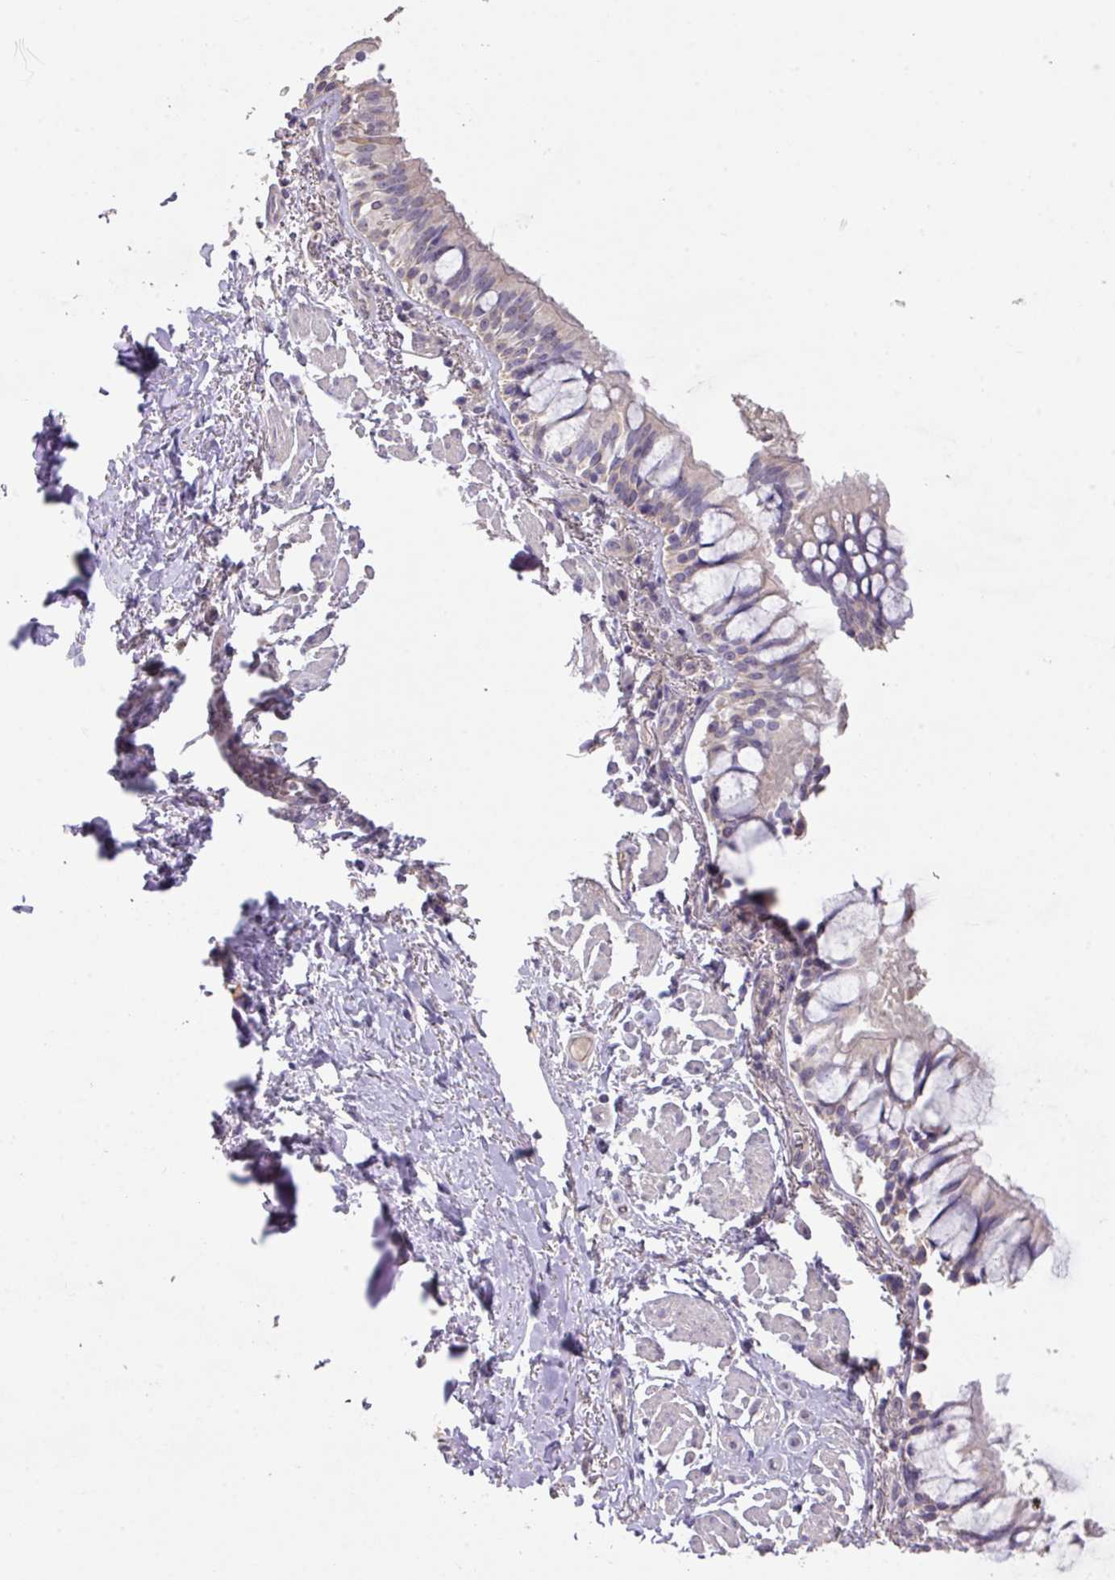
{"staining": {"intensity": "weak", "quantity": "25%-75%", "location": "cytoplasmic/membranous"}, "tissue": "bronchus", "cell_type": "Respiratory epithelial cells", "image_type": "normal", "snomed": [{"axis": "morphology", "description": "Normal tissue, NOS"}, {"axis": "topography", "description": "Bronchus"}], "caption": "Bronchus stained with immunohistochemistry (IHC) demonstrates weak cytoplasmic/membranous positivity in approximately 25%-75% of respiratory epithelial cells.", "gene": "PRADC1", "patient": {"sex": "male", "age": 70}}